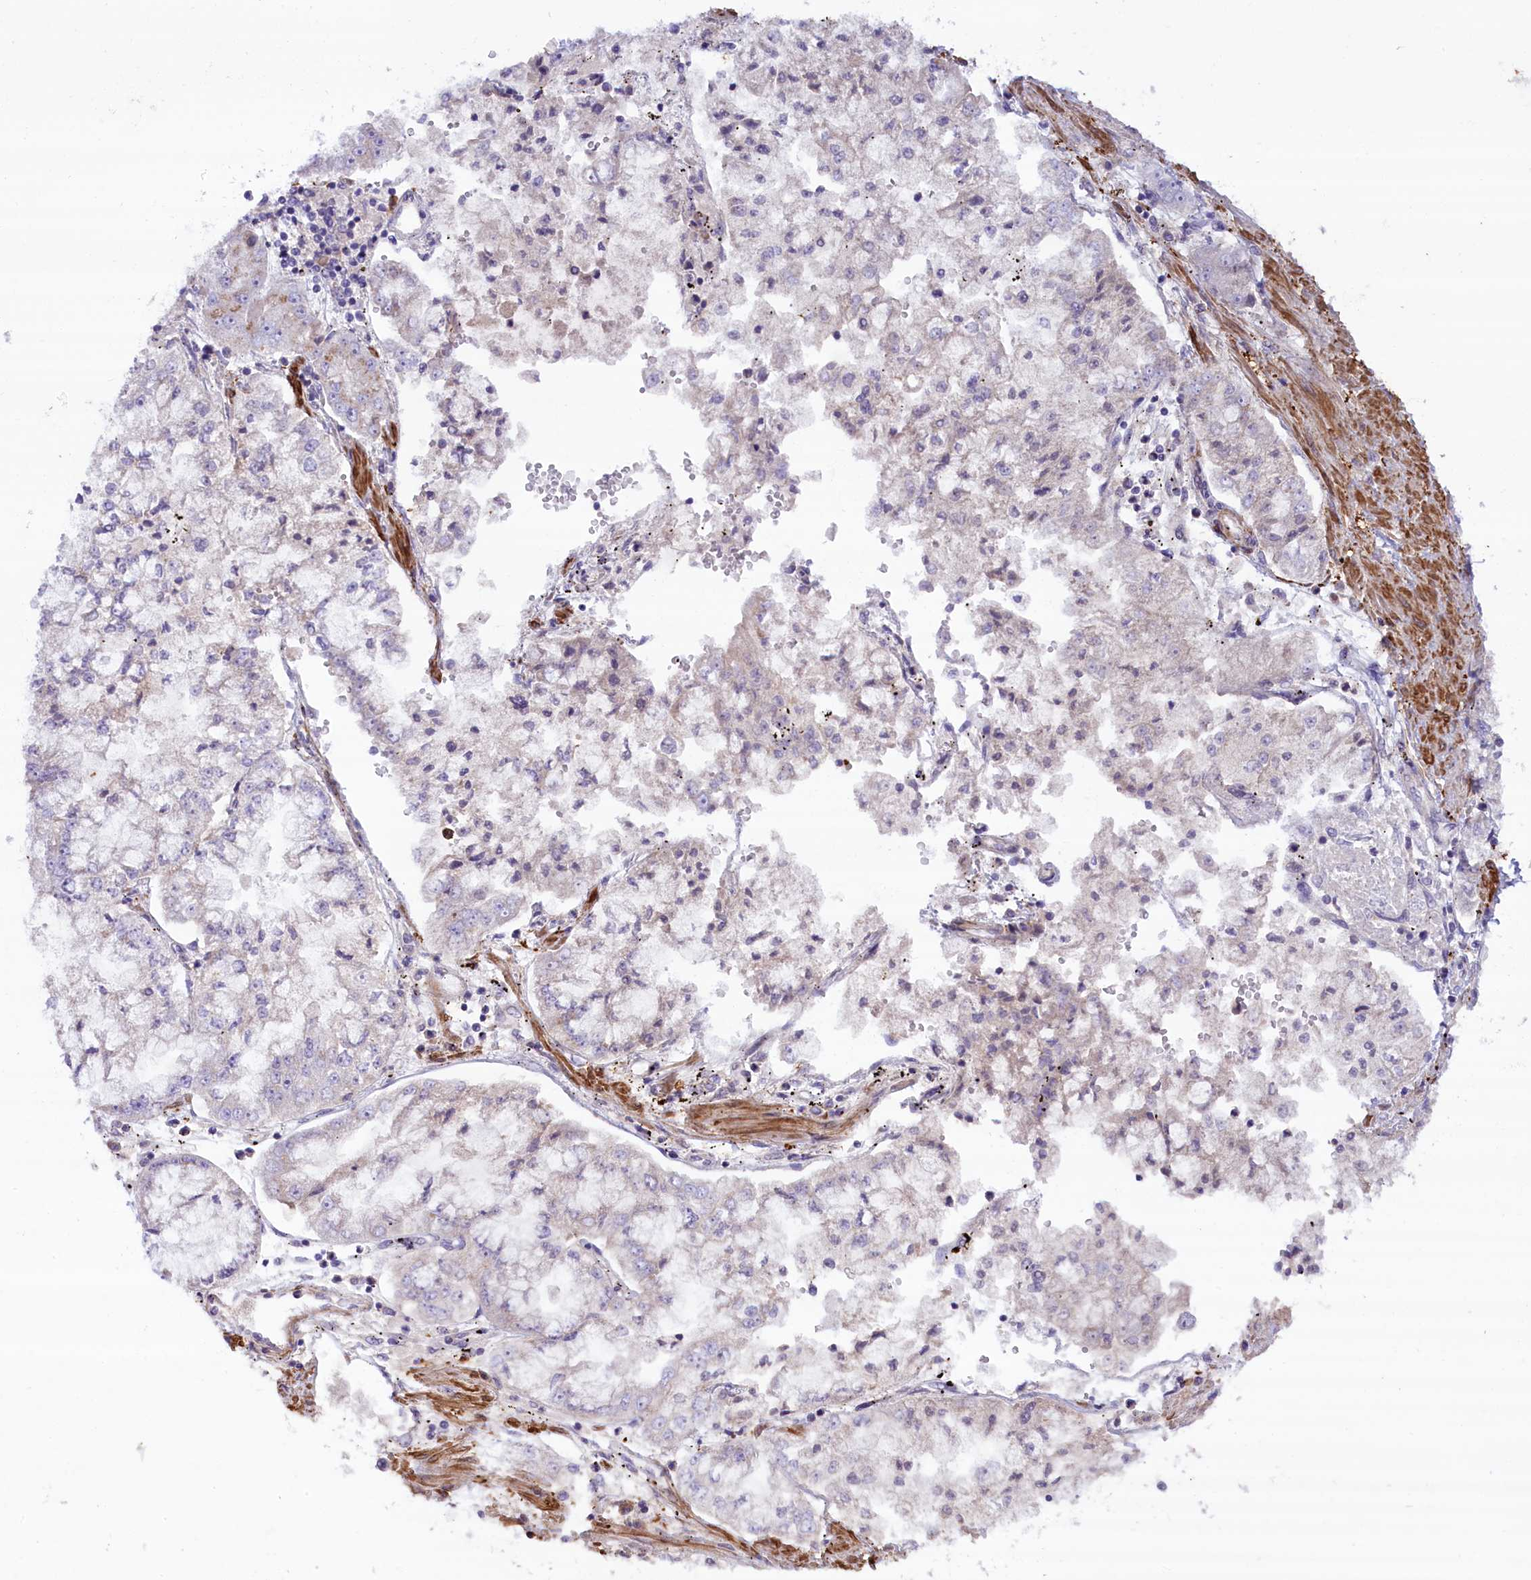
{"staining": {"intensity": "negative", "quantity": "none", "location": "none"}, "tissue": "stomach cancer", "cell_type": "Tumor cells", "image_type": "cancer", "snomed": [{"axis": "morphology", "description": "Adenocarcinoma, NOS"}, {"axis": "topography", "description": "Stomach"}], "caption": "DAB immunohistochemical staining of adenocarcinoma (stomach) shows no significant expression in tumor cells.", "gene": "HDAC5", "patient": {"sex": "male", "age": 76}}